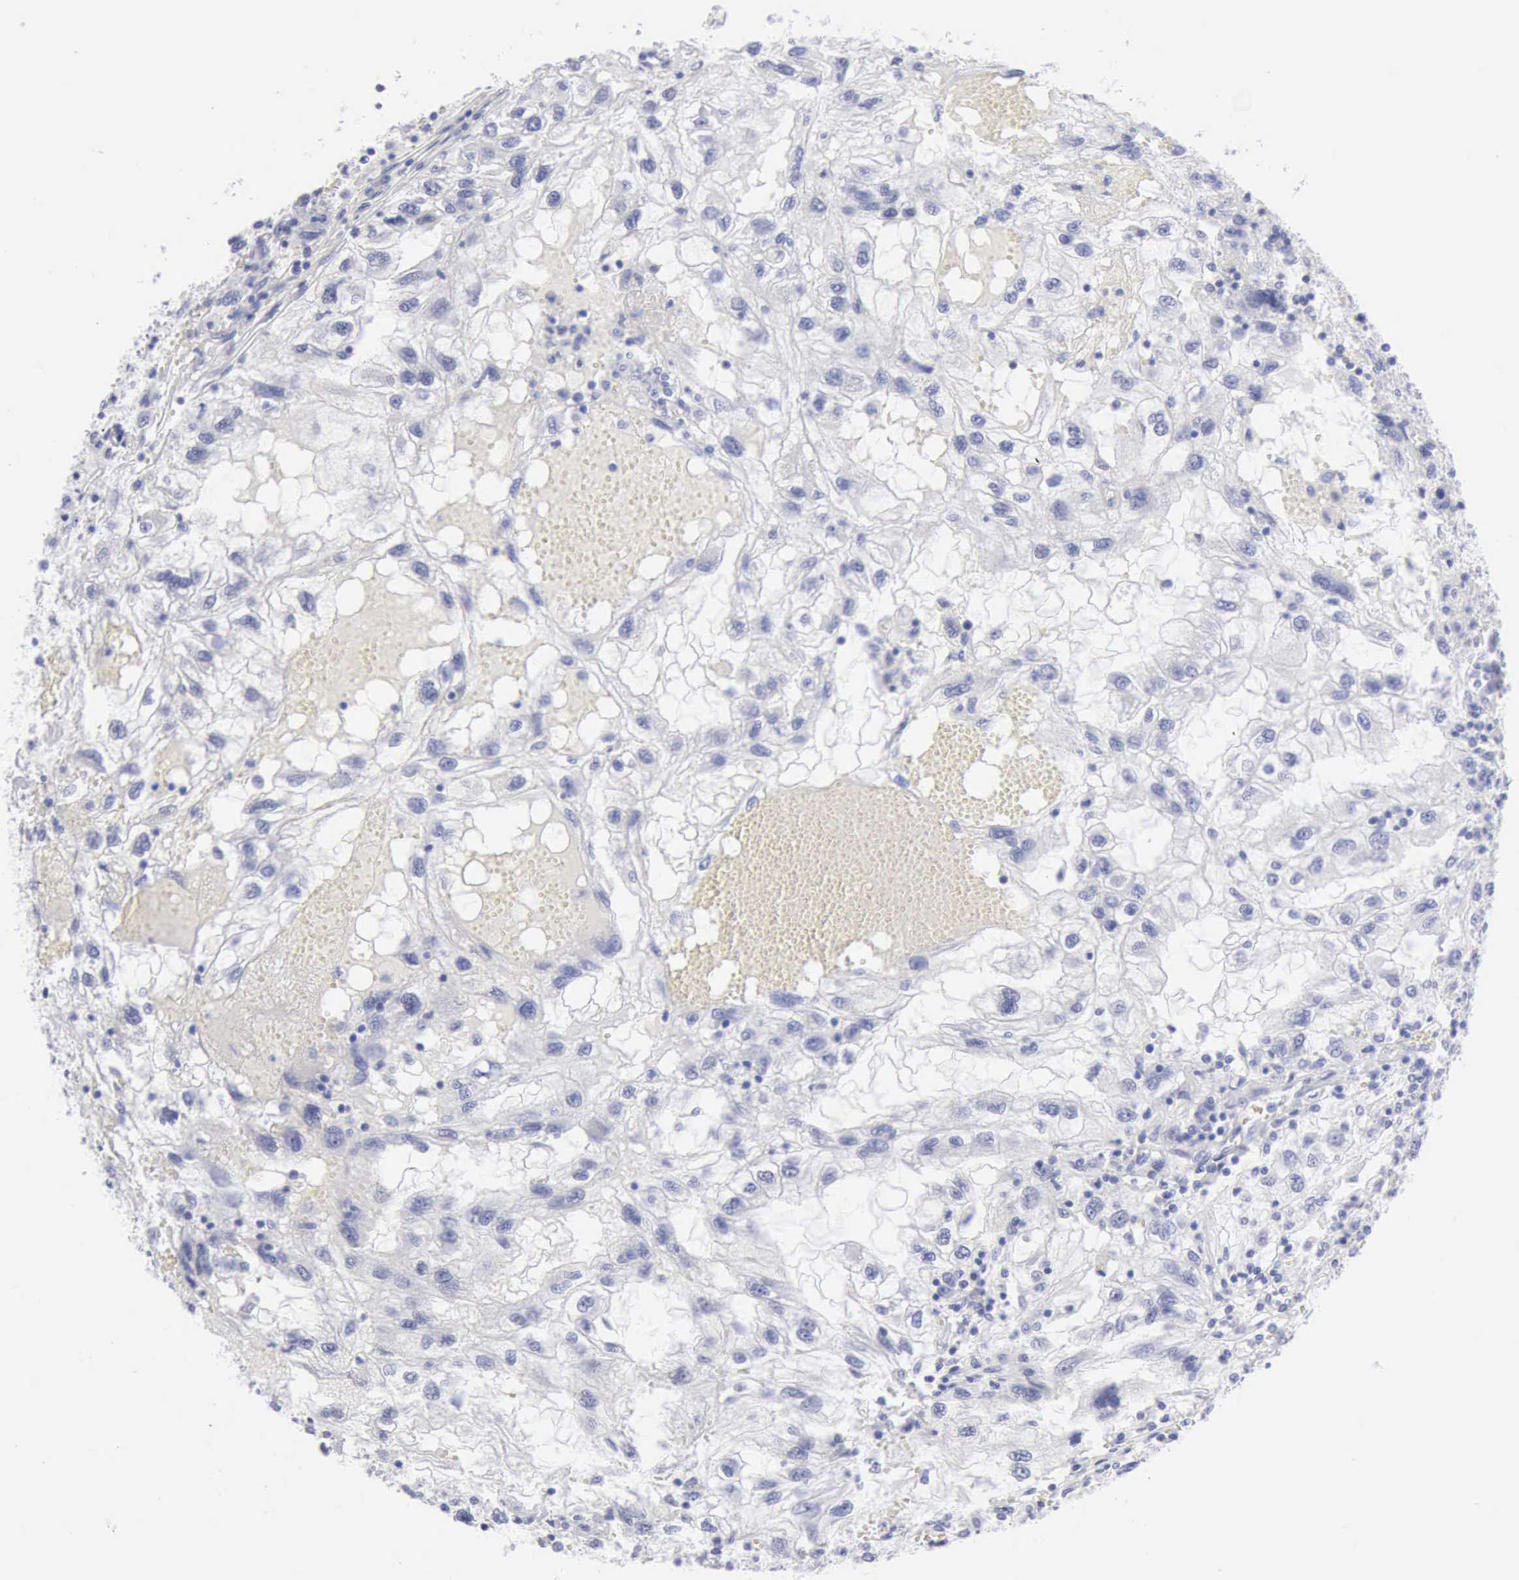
{"staining": {"intensity": "negative", "quantity": "none", "location": "none"}, "tissue": "renal cancer", "cell_type": "Tumor cells", "image_type": "cancer", "snomed": [{"axis": "morphology", "description": "Normal tissue, NOS"}, {"axis": "morphology", "description": "Adenocarcinoma, NOS"}, {"axis": "topography", "description": "Kidney"}], "caption": "Micrograph shows no significant protein expression in tumor cells of renal cancer (adenocarcinoma).", "gene": "ANGEL1", "patient": {"sex": "male", "age": 71}}